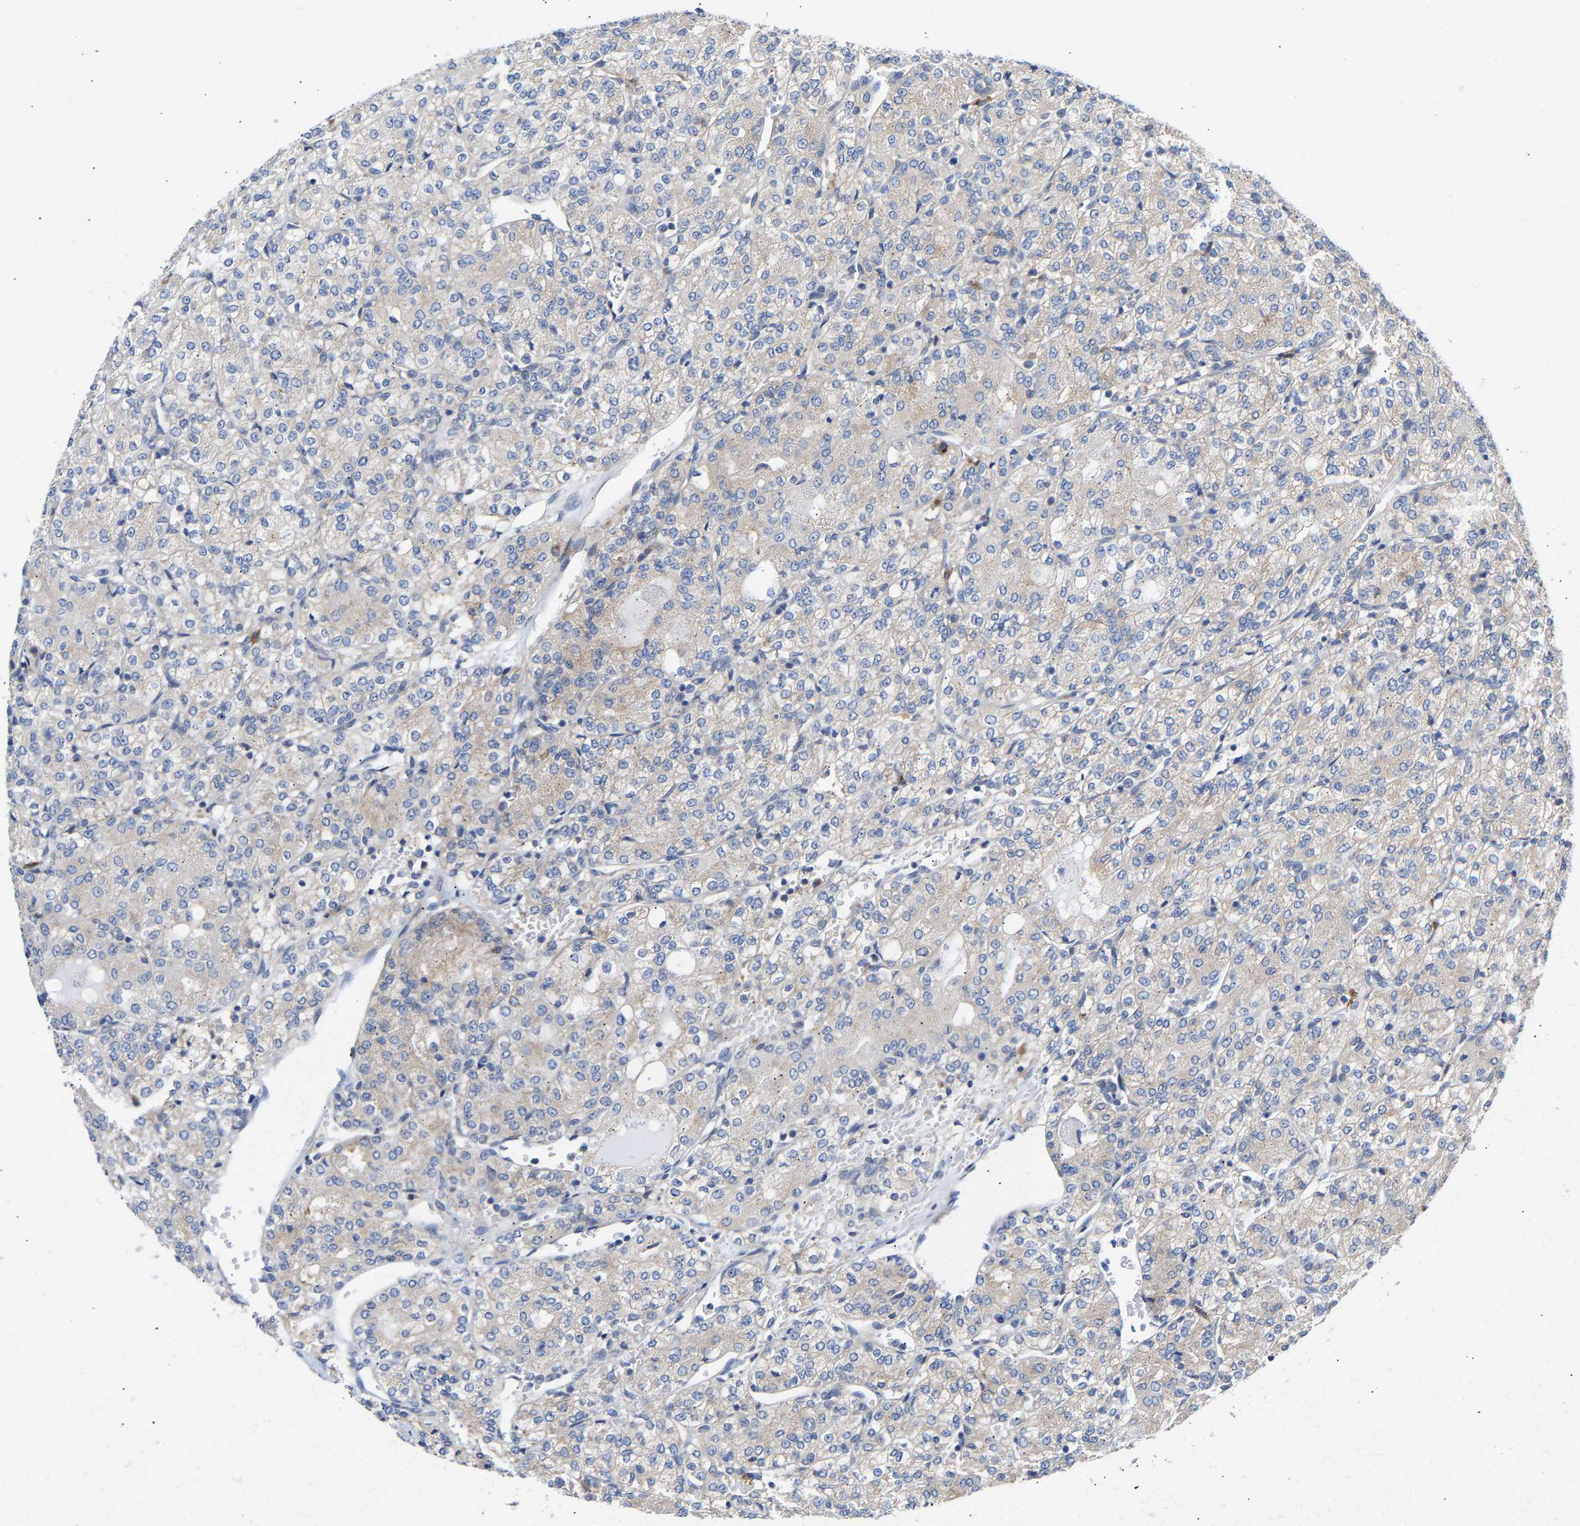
{"staining": {"intensity": "weak", "quantity": "<25%", "location": "cytoplasmic/membranous"}, "tissue": "renal cancer", "cell_type": "Tumor cells", "image_type": "cancer", "snomed": [{"axis": "morphology", "description": "Adenocarcinoma, NOS"}, {"axis": "topography", "description": "Kidney"}], "caption": "An IHC micrograph of renal cancer is shown. There is no staining in tumor cells of renal cancer.", "gene": "PPP1R15A", "patient": {"sex": "male", "age": 77}}